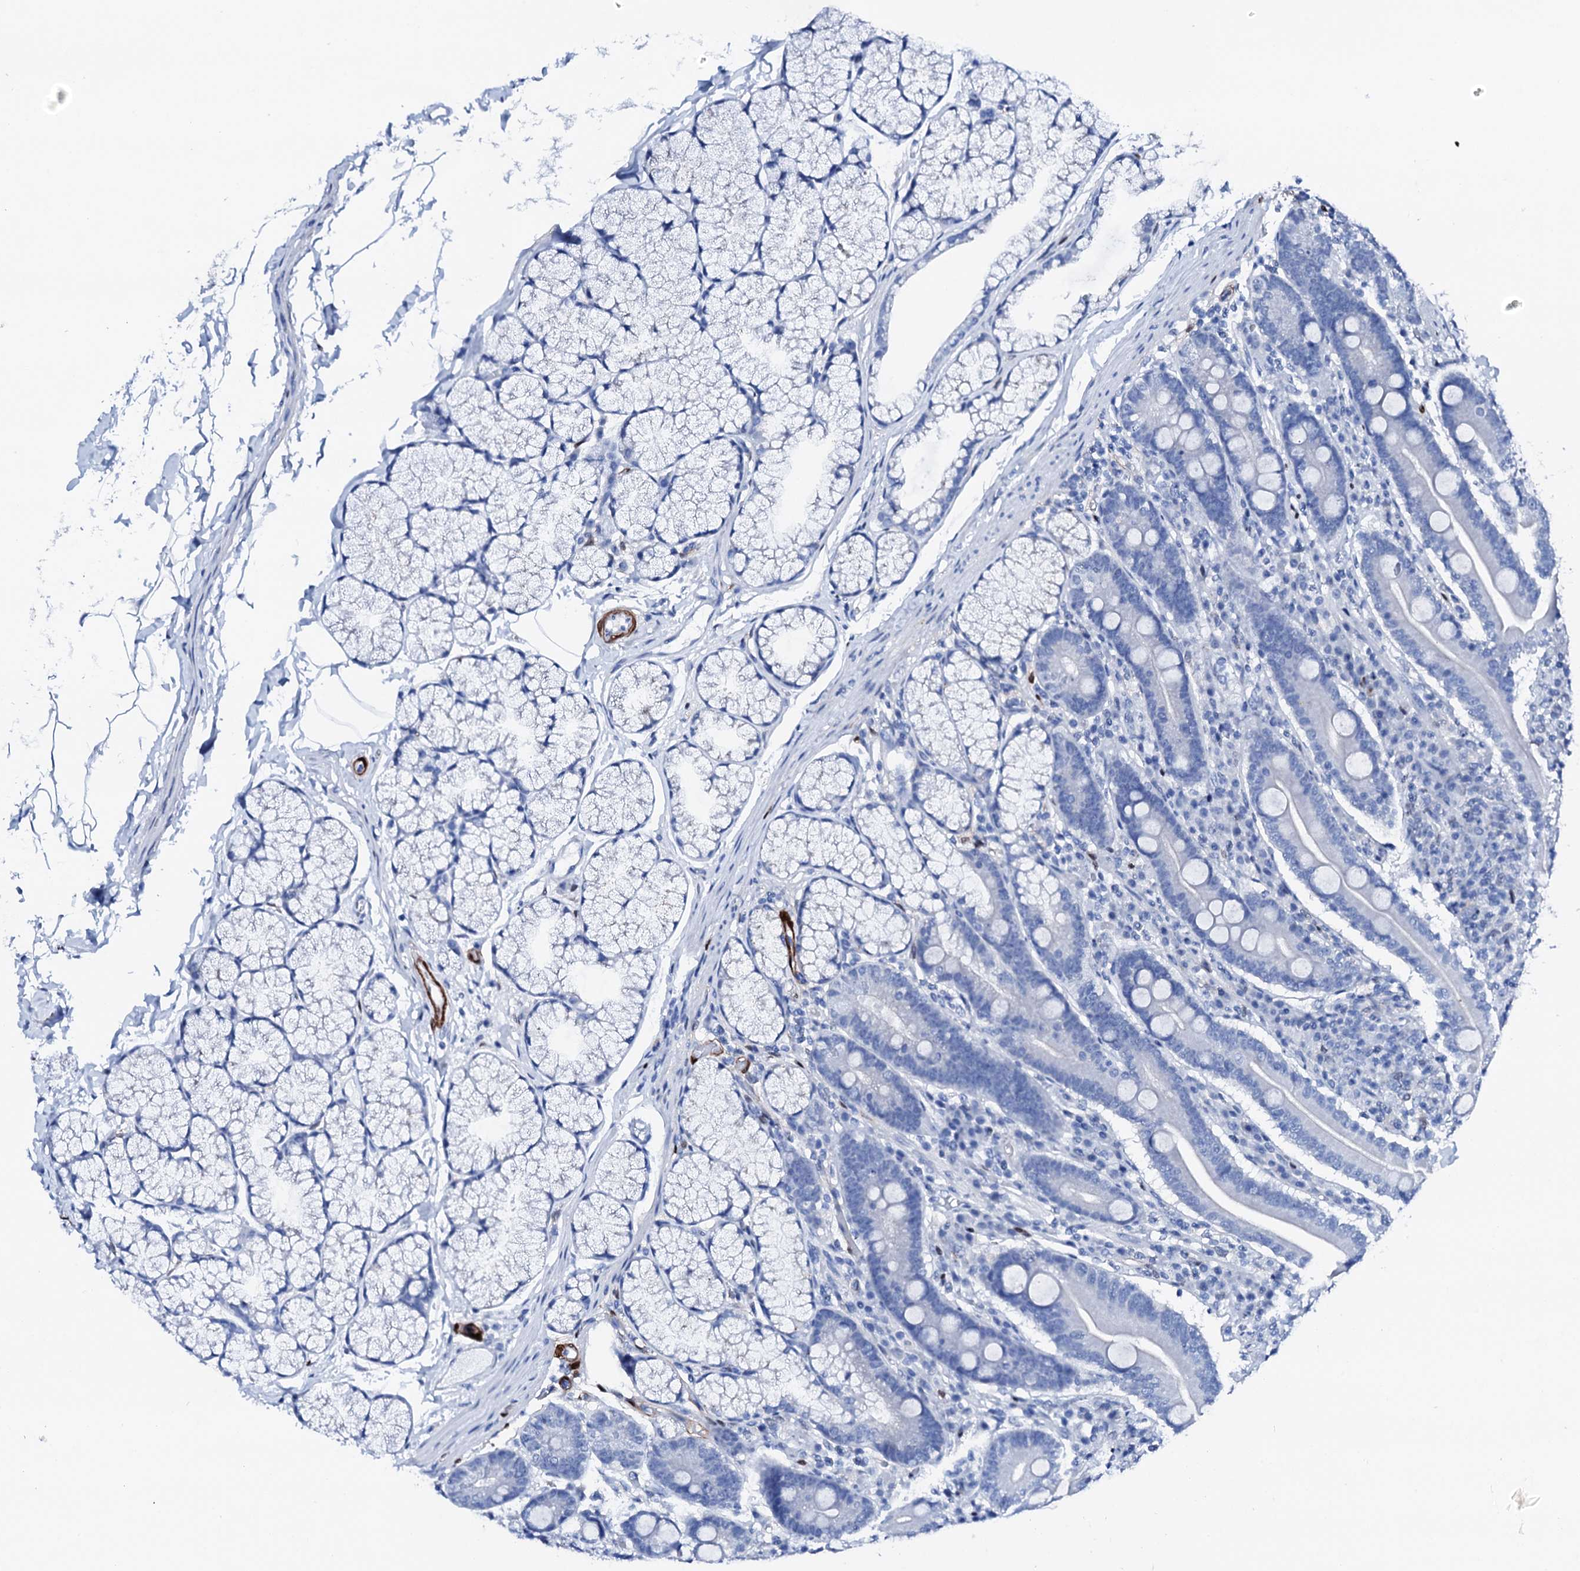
{"staining": {"intensity": "negative", "quantity": "none", "location": "none"}, "tissue": "duodenum", "cell_type": "Glandular cells", "image_type": "normal", "snomed": [{"axis": "morphology", "description": "Normal tissue, NOS"}, {"axis": "topography", "description": "Duodenum"}], "caption": "The micrograph exhibits no significant staining in glandular cells of duodenum. (Brightfield microscopy of DAB IHC at high magnification).", "gene": "NRIP2", "patient": {"sex": "male", "age": 35}}